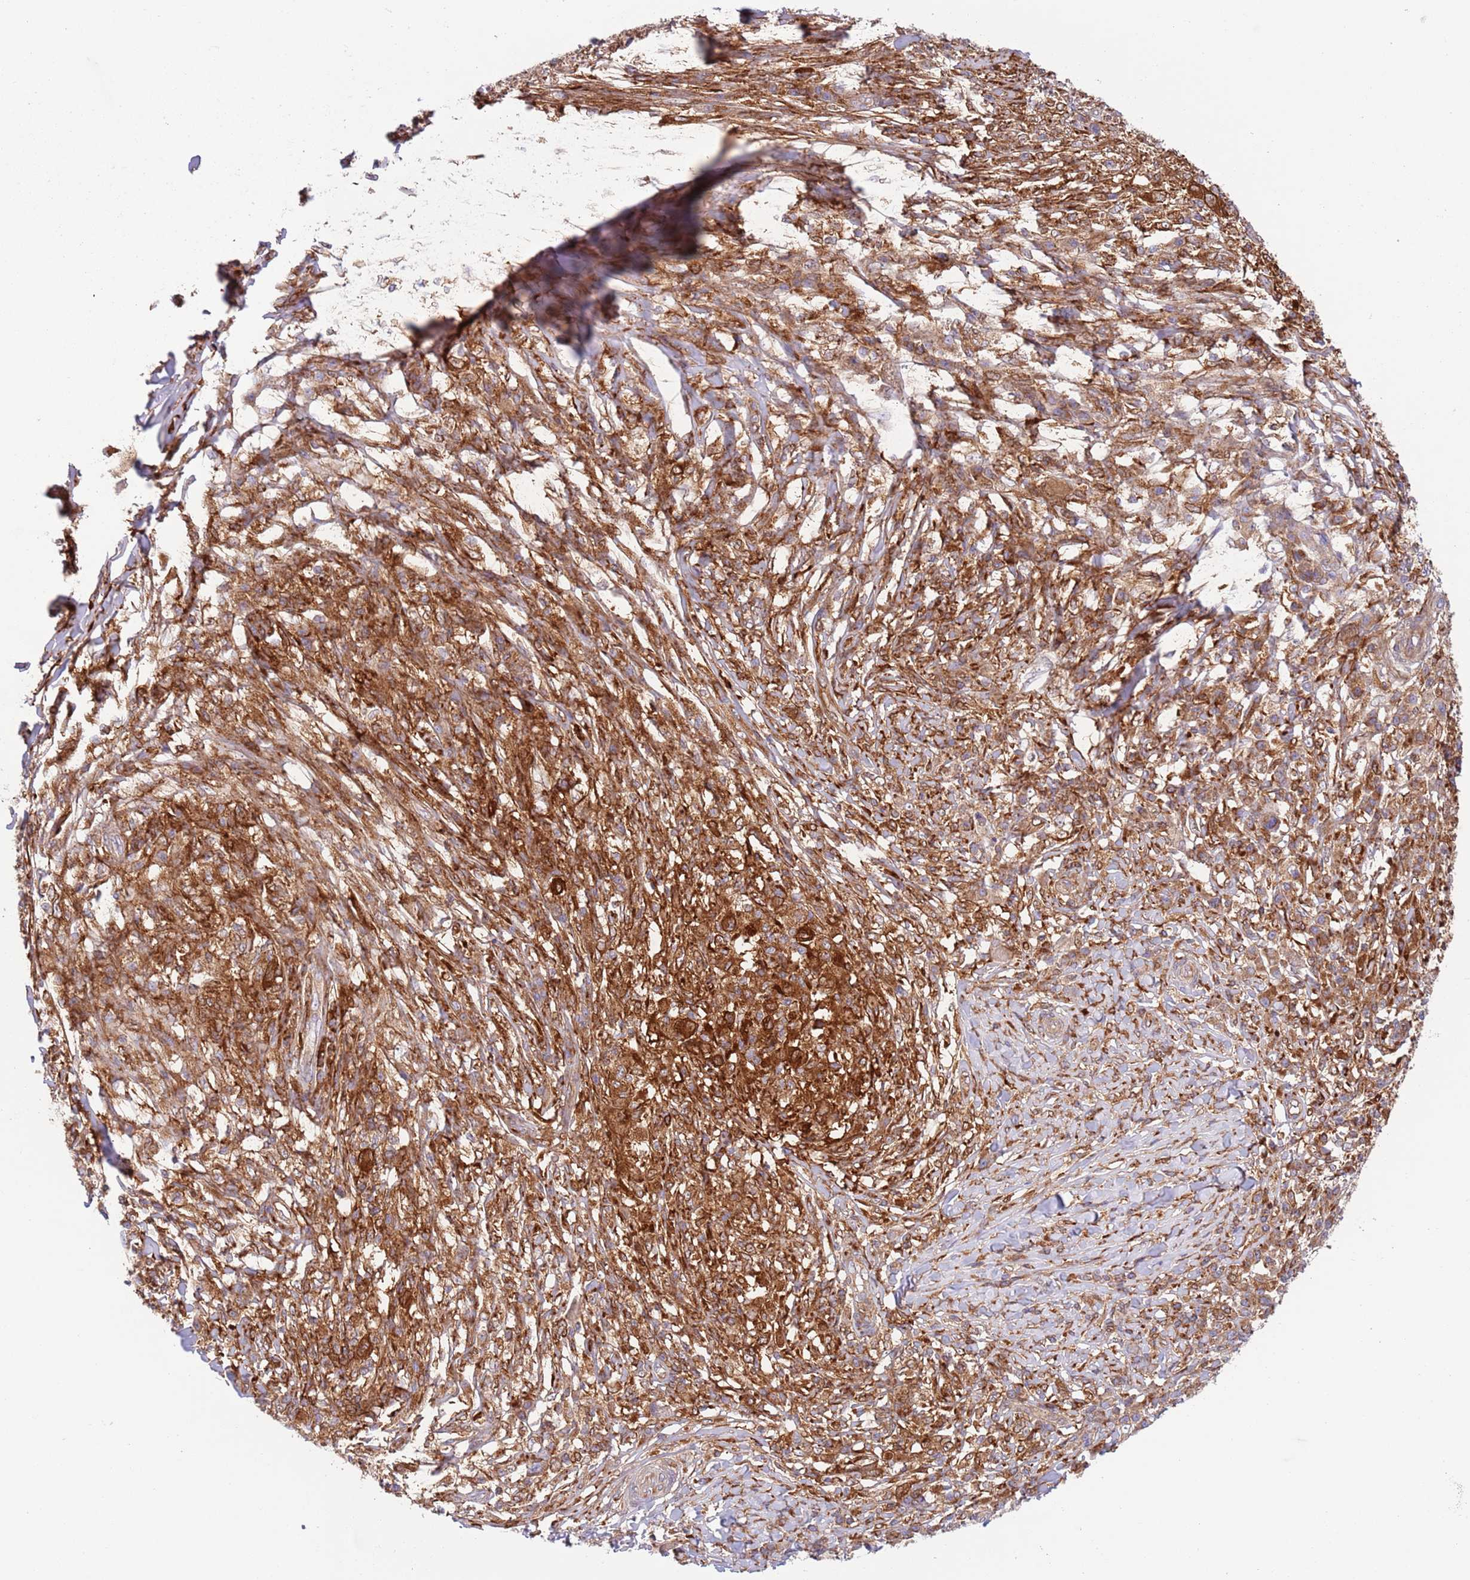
{"staining": {"intensity": "strong", "quantity": ">75%", "location": "cytoplasmic/membranous"}, "tissue": "melanoma", "cell_type": "Tumor cells", "image_type": "cancer", "snomed": [{"axis": "morphology", "description": "Malignant melanoma, NOS"}, {"axis": "topography", "description": "Skin"}], "caption": "Approximately >75% of tumor cells in melanoma show strong cytoplasmic/membranous protein staining as visualized by brown immunohistochemical staining.", "gene": "ZMYM5", "patient": {"sex": "male", "age": 66}}